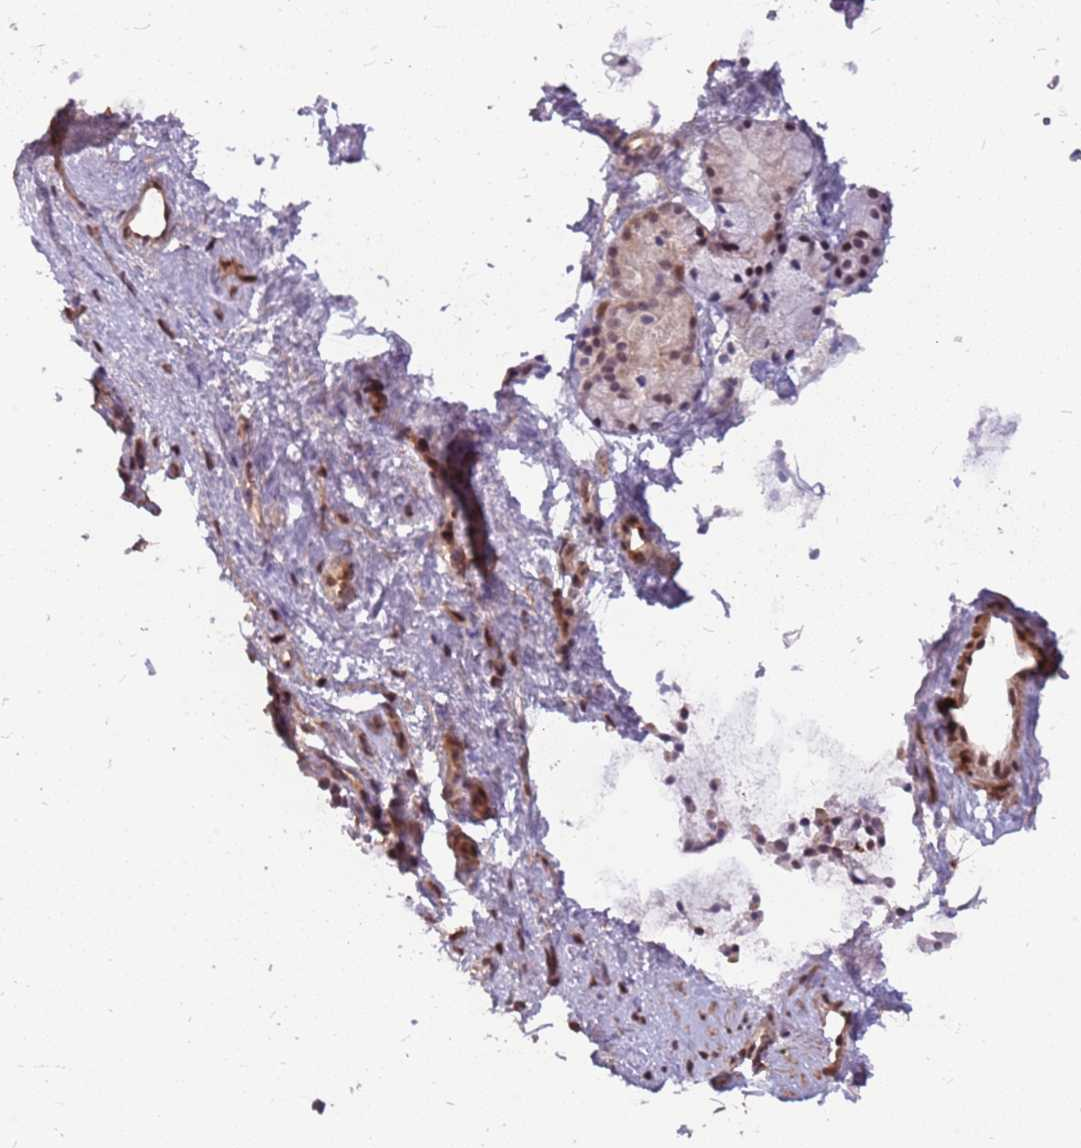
{"staining": {"intensity": "weak", "quantity": ">75%", "location": "nuclear"}, "tissue": "nasopharynx", "cell_type": "Respiratory epithelial cells", "image_type": "normal", "snomed": [{"axis": "morphology", "description": "Normal tissue, NOS"}, {"axis": "topography", "description": "Nasopharynx"}], "caption": "This is a photomicrograph of IHC staining of normal nasopharynx, which shows weak expression in the nuclear of respiratory epithelial cells.", "gene": "GBP2", "patient": {"sex": "male", "age": 82}}